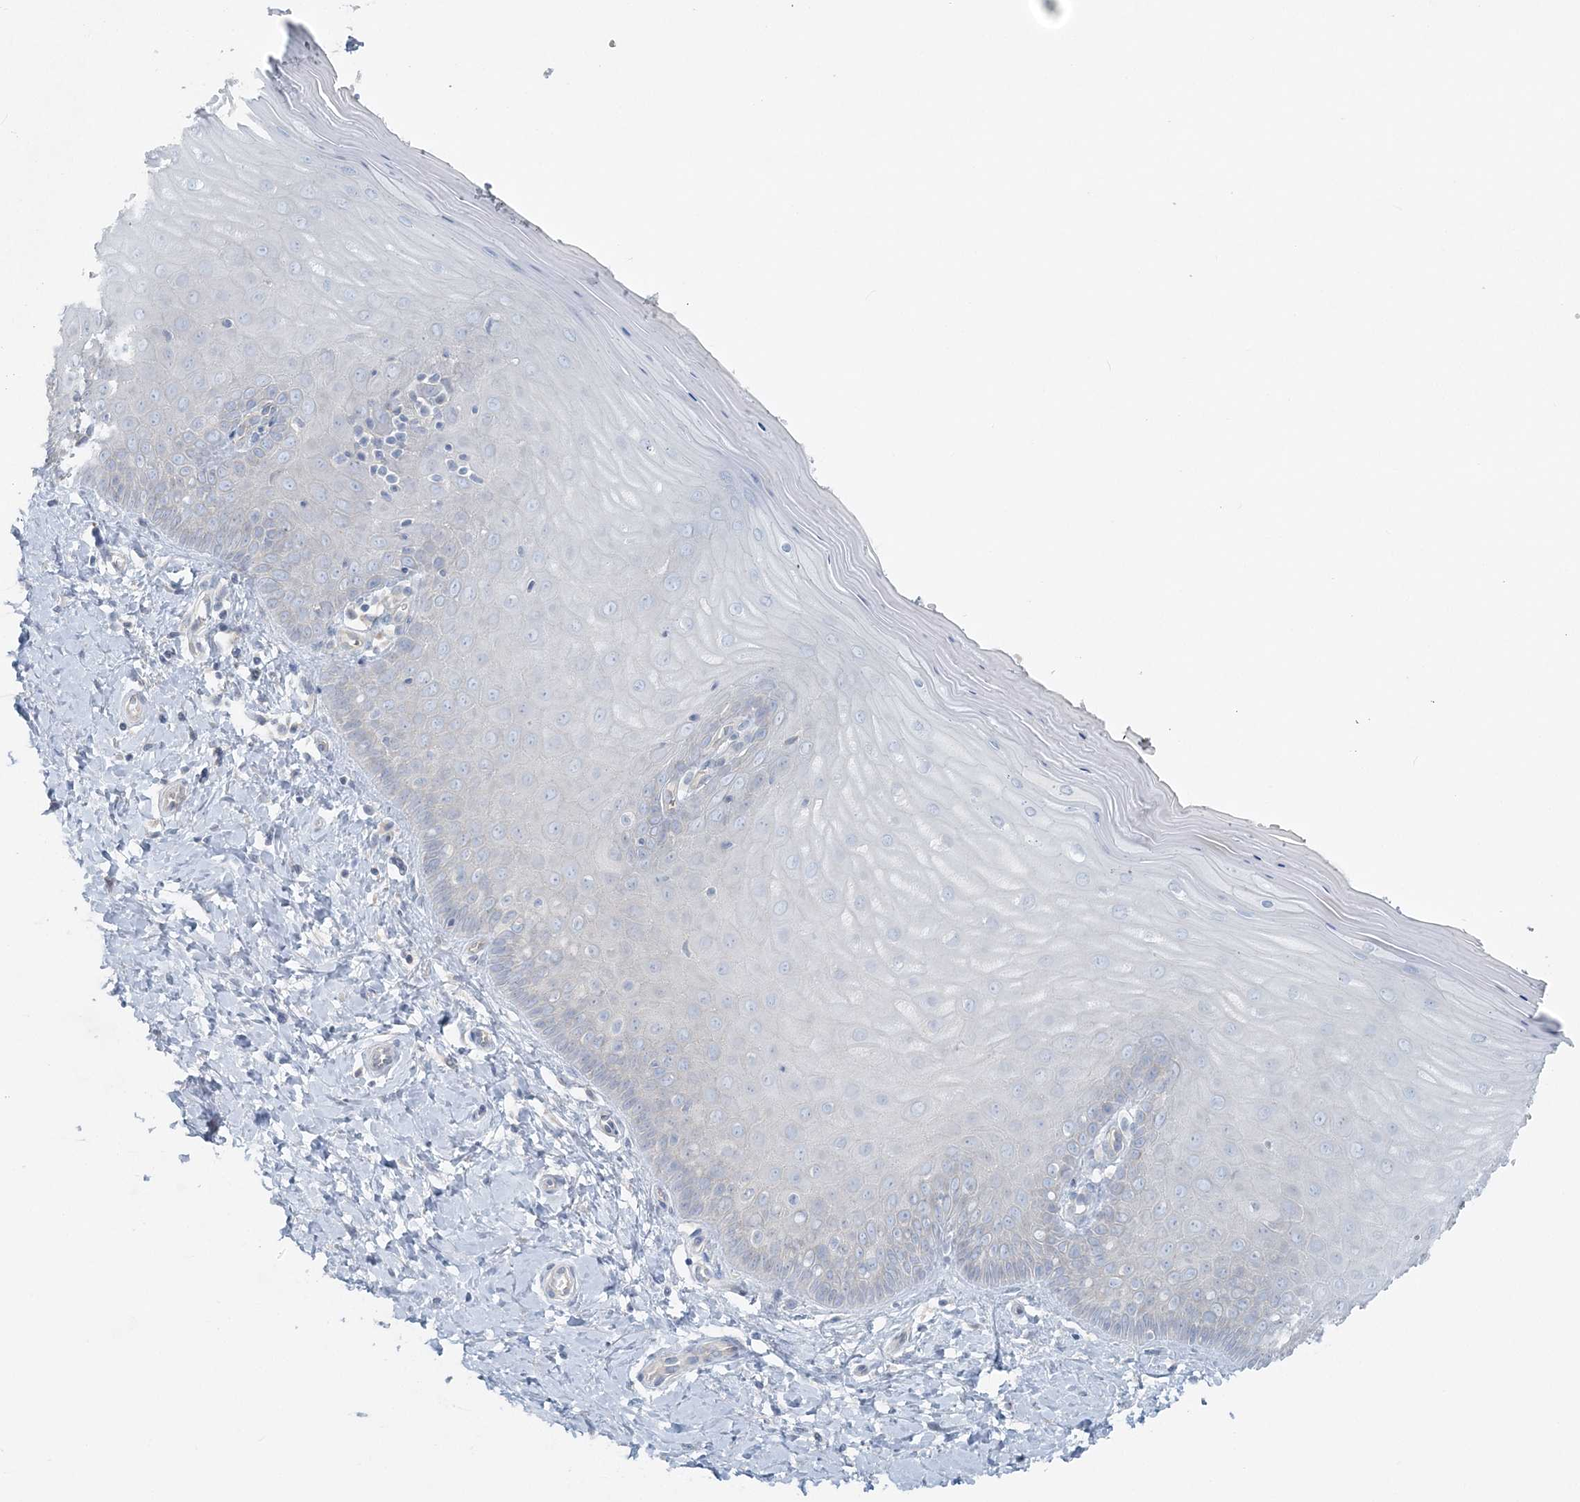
{"staining": {"intensity": "negative", "quantity": "none", "location": "none"}, "tissue": "cervix", "cell_type": "Glandular cells", "image_type": "normal", "snomed": [{"axis": "morphology", "description": "Normal tissue, NOS"}, {"axis": "topography", "description": "Cervix"}], "caption": "High power microscopy histopathology image of an IHC micrograph of benign cervix, revealing no significant positivity in glandular cells. The staining was performed using DAB to visualize the protein expression in brown, while the nuclei were stained in blue with hematoxylin (Magnification: 20x).", "gene": "ATP11A", "patient": {"sex": "female", "age": 55}}